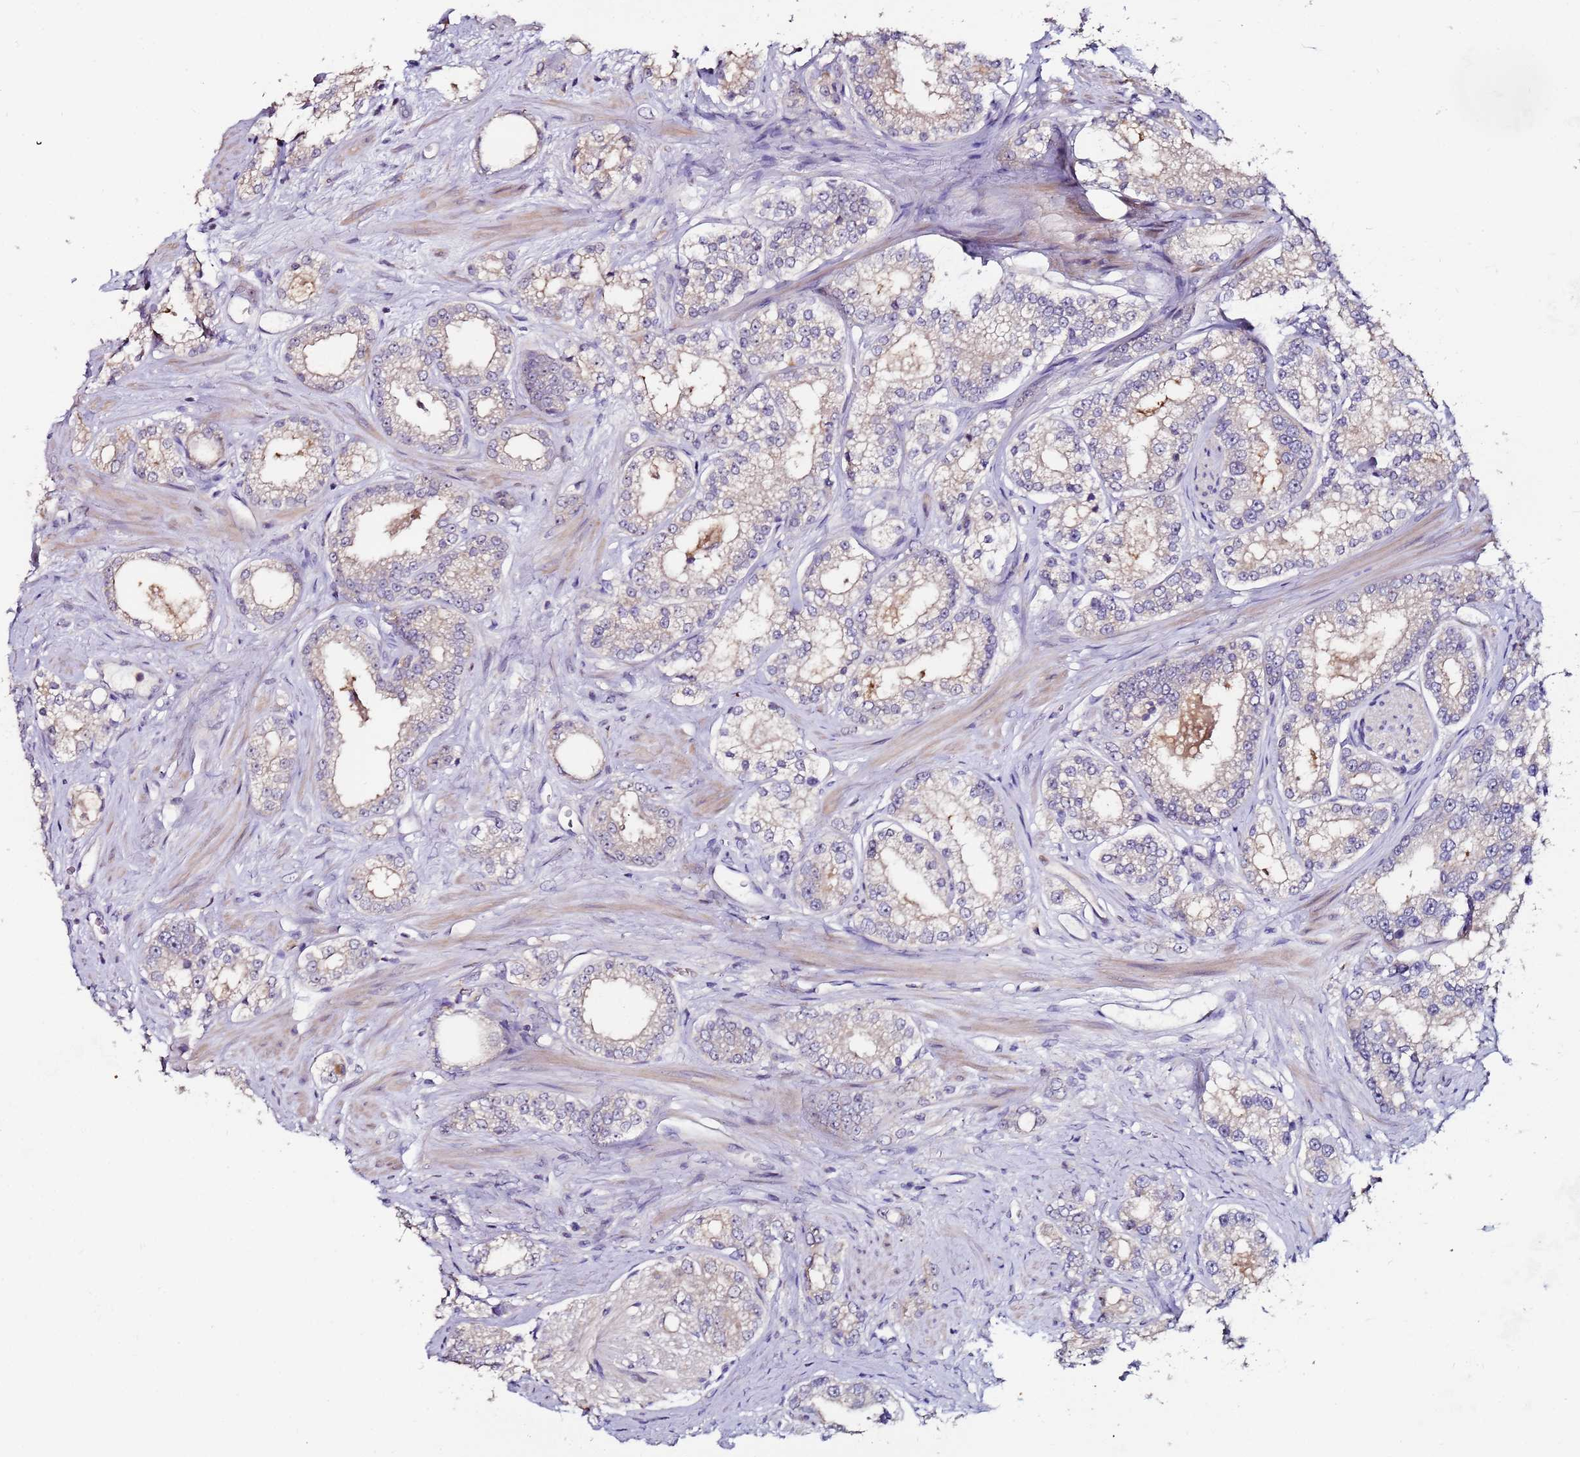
{"staining": {"intensity": "negative", "quantity": "none", "location": "none"}, "tissue": "prostate cancer", "cell_type": "Tumor cells", "image_type": "cancer", "snomed": [{"axis": "morphology", "description": "Normal tissue, NOS"}, {"axis": "morphology", "description": "Adenocarcinoma, High grade"}, {"axis": "topography", "description": "Prostate"}], "caption": "Immunohistochemistry (IHC) histopathology image of neoplastic tissue: prostate cancer (high-grade adenocarcinoma) stained with DAB displays no significant protein staining in tumor cells. The staining is performed using DAB (3,3'-diaminobenzidine) brown chromogen with nuclei counter-stained in using hematoxylin.", "gene": "KRI1", "patient": {"sex": "male", "age": 83}}